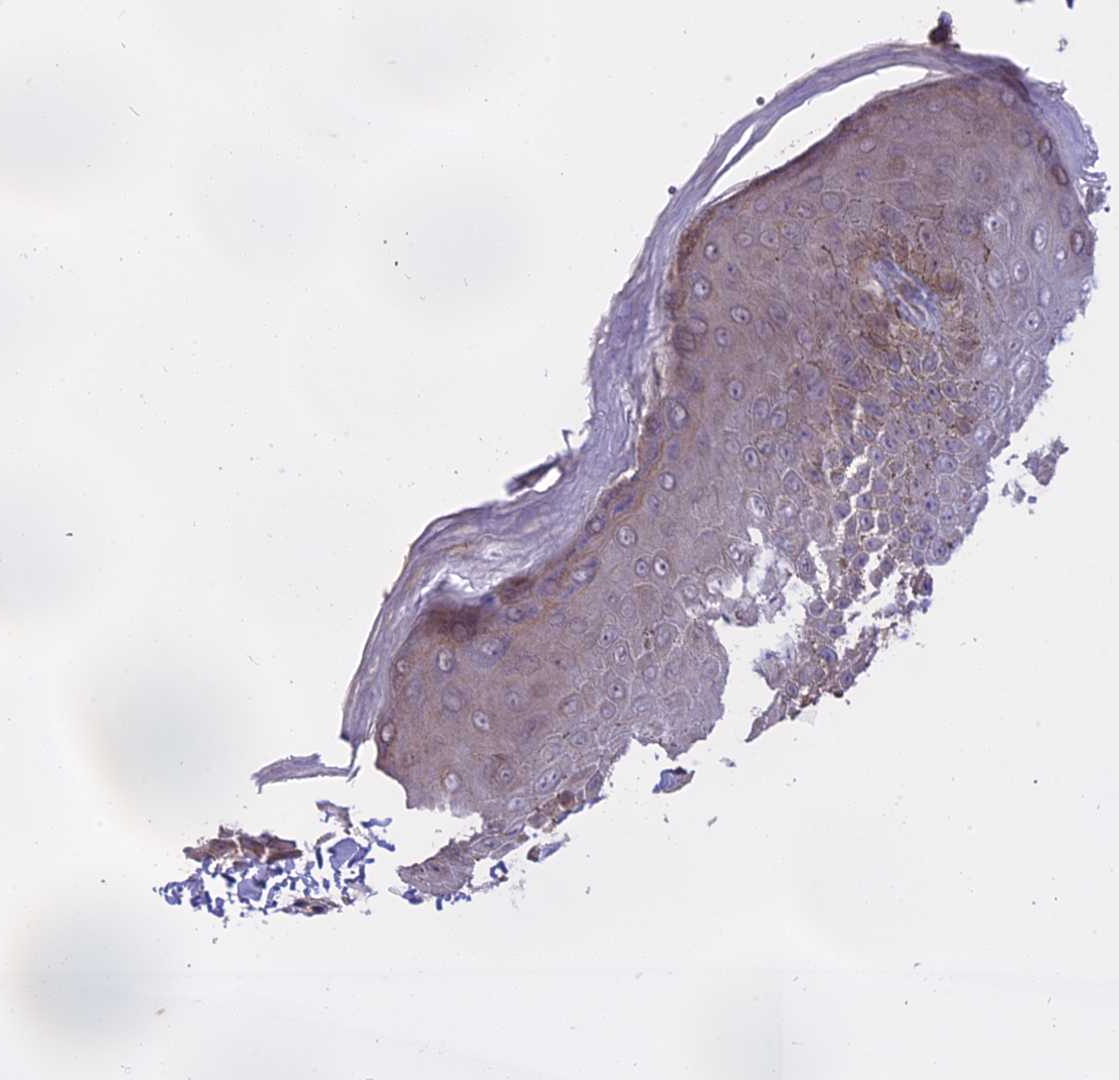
{"staining": {"intensity": "moderate", "quantity": "<25%", "location": "cytoplasmic/membranous"}, "tissue": "skin", "cell_type": "Epidermal cells", "image_type": "normal", "snomed": [{"axis": "morphology", "description": "Normal tissue, NOS"}, {"axis": "topography", "description": "Anal"}], "caption": "Brown immunohistochemical staining in benign skin demonstrates moderate cytoplasmic/membranous staining in approximately <25% of epidermal cells.", "gene": "MEMO1", "patient": {"sex": "male", "age": 44}}